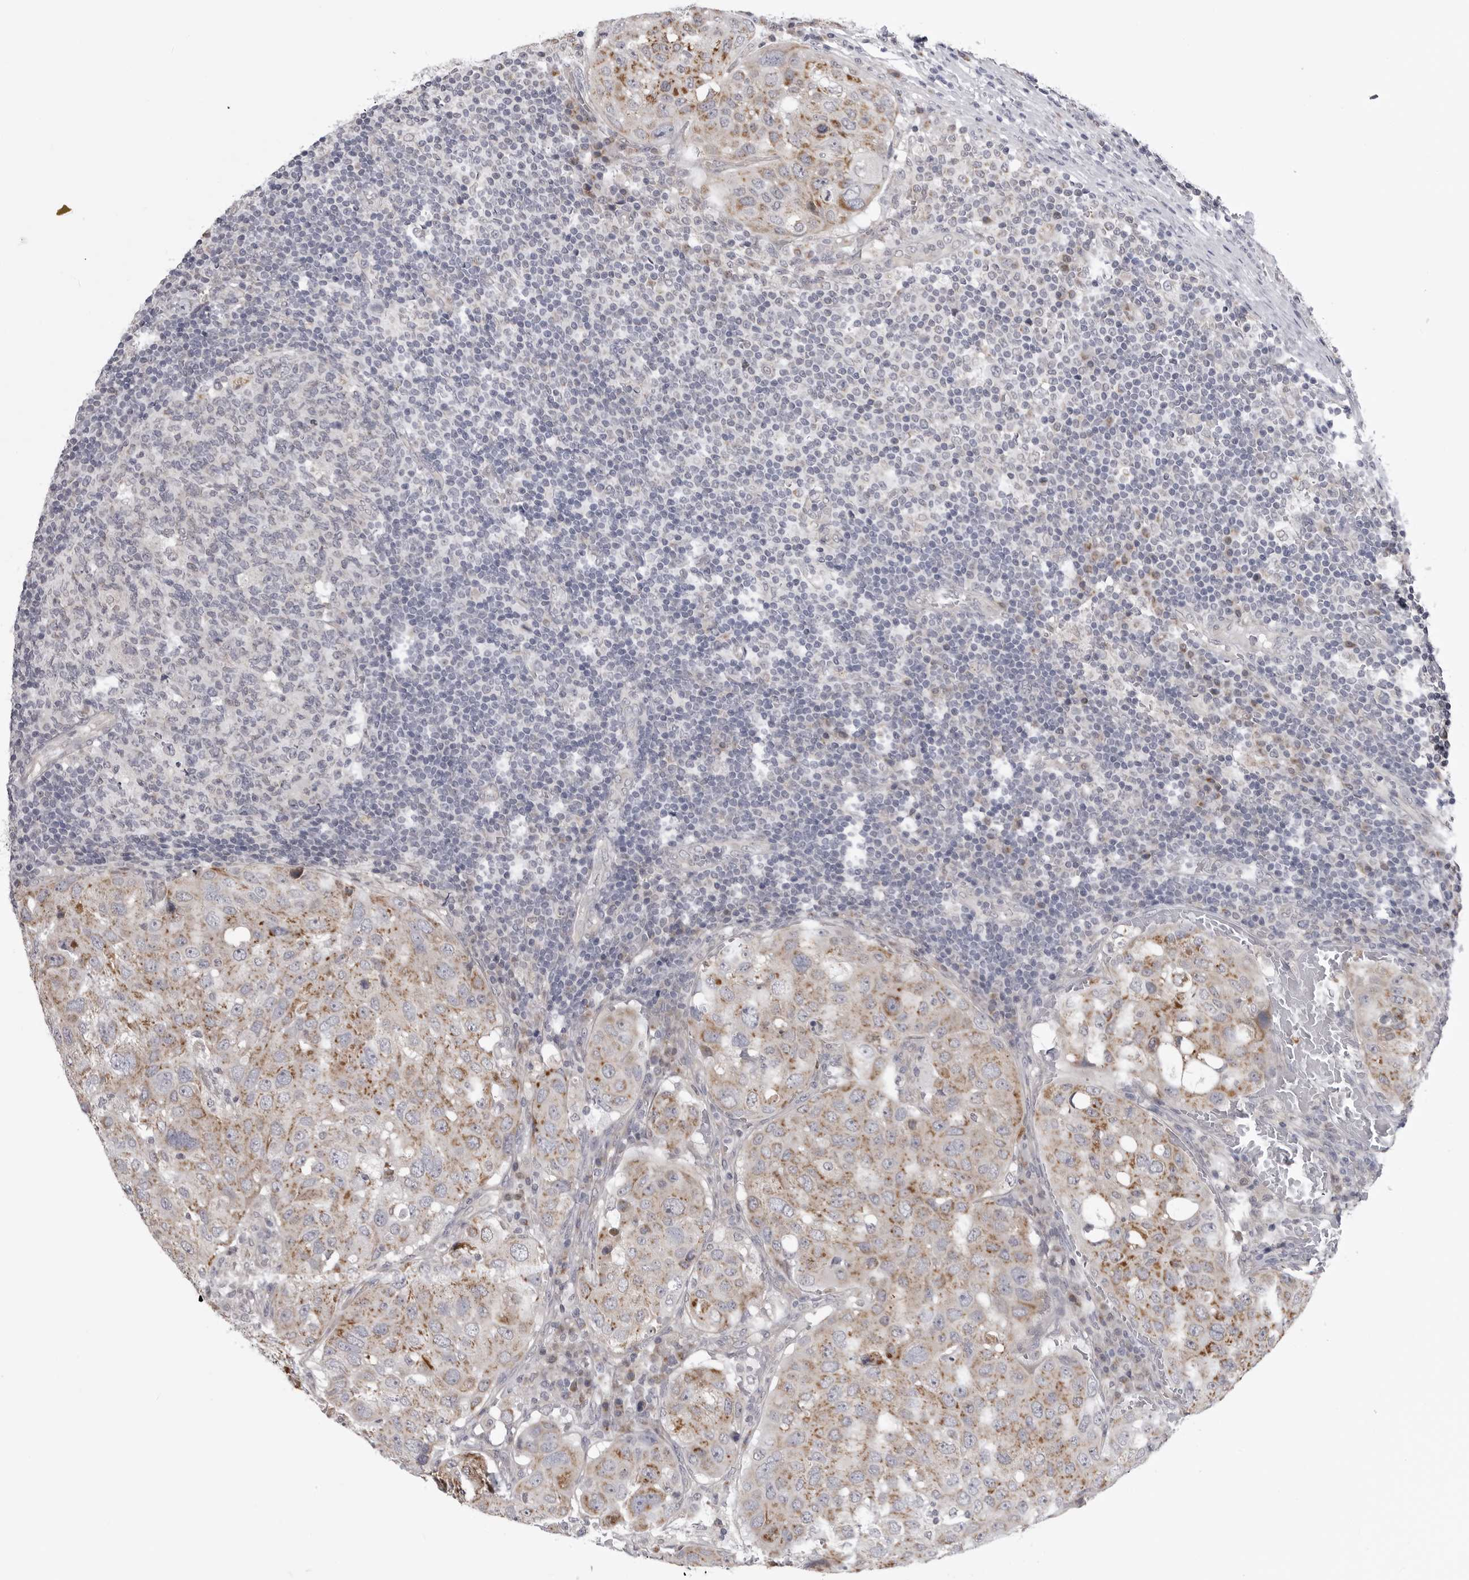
{"staining": {"intensity": "moderate", "quantity": ">75%", "location": "cytoplasmic/membranous"}, "tissue": "urothelial cancer", "cell_type": "Tumor cells", "image_type": "cancer", "snomed": [{"axis": "morphology", "description": "Urothelial carcinoma, High grade"}, {"axis": "topography", "description": "Lymph node"}, {"axis": "topography", "description": "Urinary bladder"}], "caption": "Protein expression analysis of human urothelial cancer reveals moderate cytoplasmic/membranous expression in approximately >75% of tumor cells.", "gene": "FH", "patient": {"sex": "male", "age": 51}}